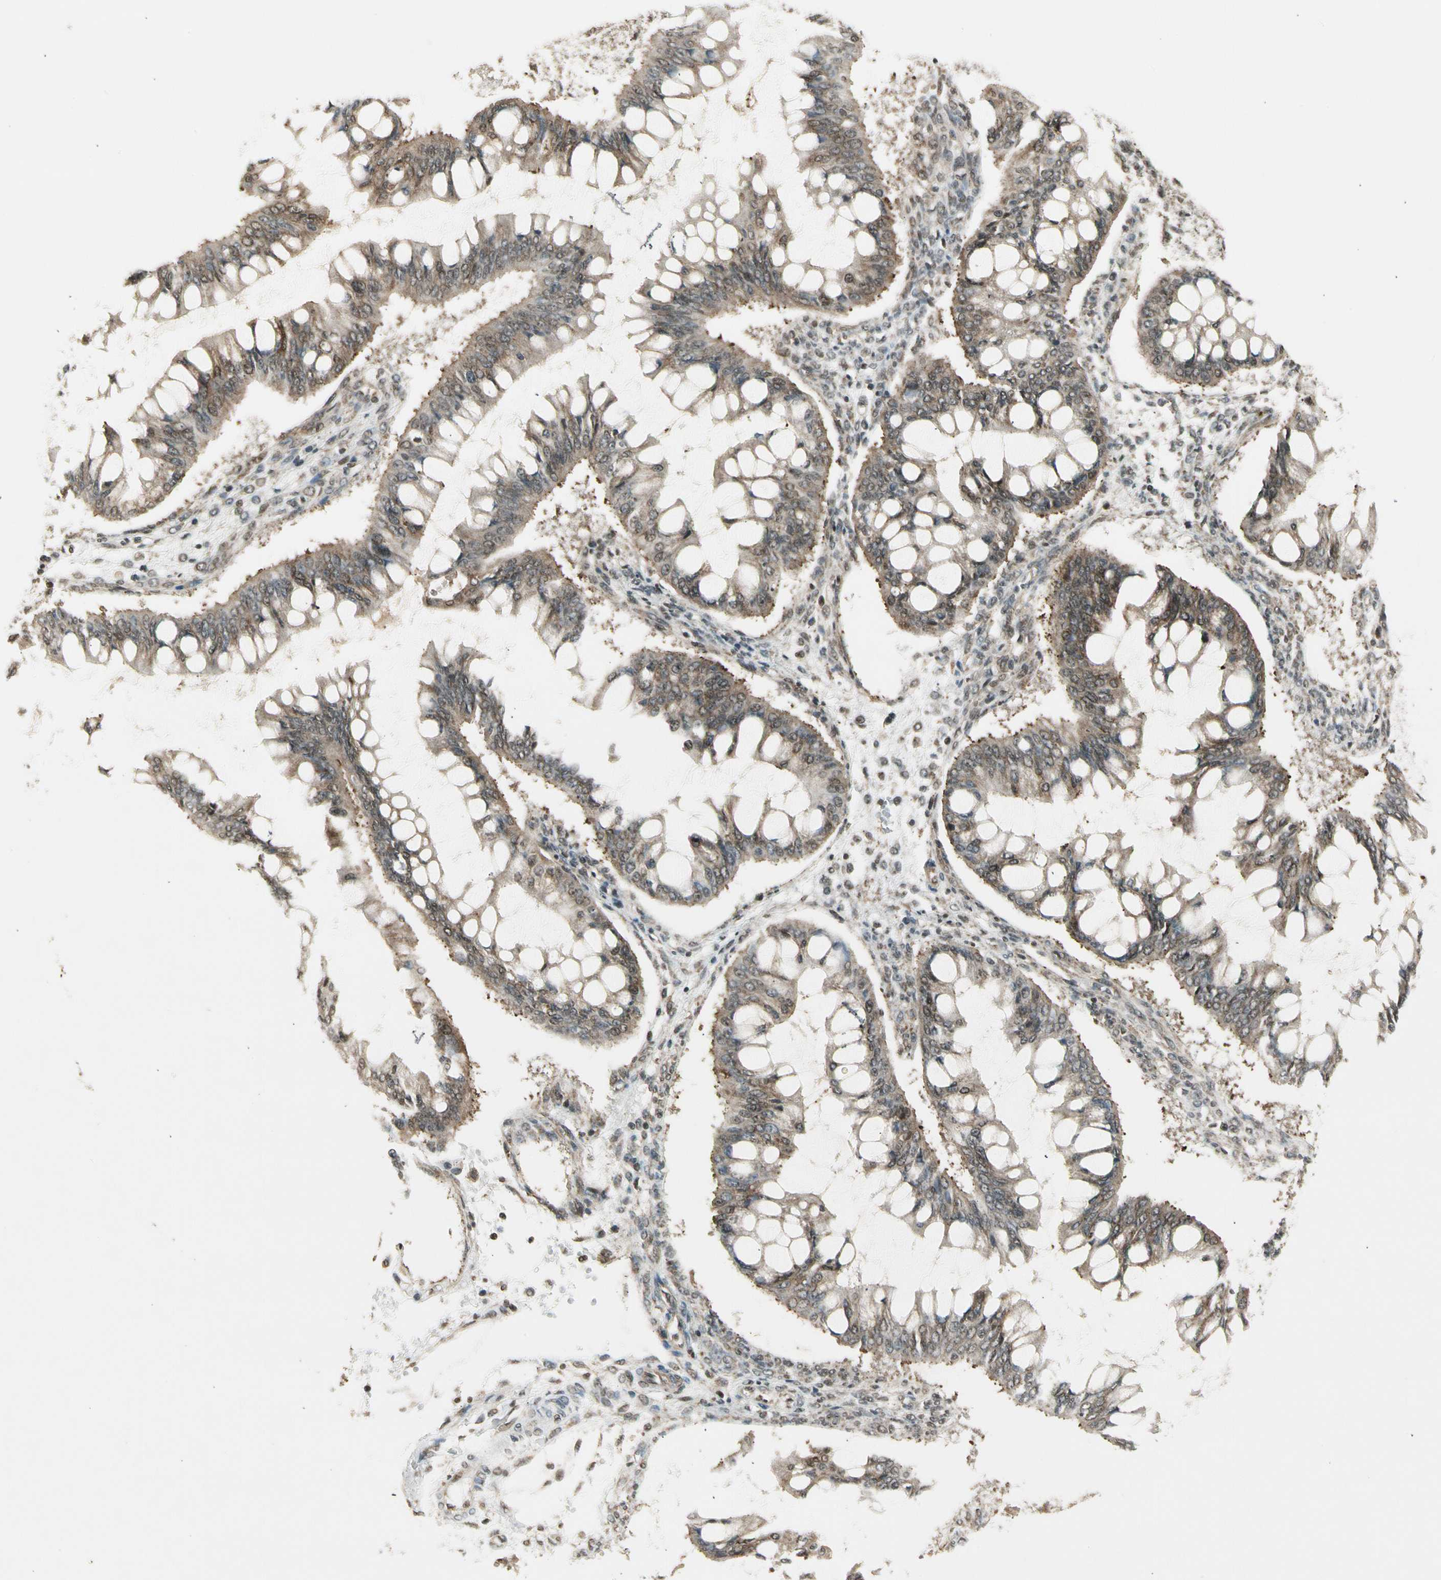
{"staining": {"intensity": "moderate", "quantity": "25%-75%", "location": "cytoplasmic/membranous"}, "tissue": "ovarian cancer", "cell_type": "Tumor cells", "image_type": "cancer", "snomed": [{"axis": "morphology", "description": "Cystadenocarcinoma, mucinous, NOS"}, {"axis": "topography", "description": "Ovary"}], "caption": "Brown immunohistochemical staining in human ovarian cancer exhibits moderate cytoplasmic/membranous staining in approximately 25%-75% of tumor cells.", "gene": "SMN2", "patient": {"sex": "female", "age": 73}}